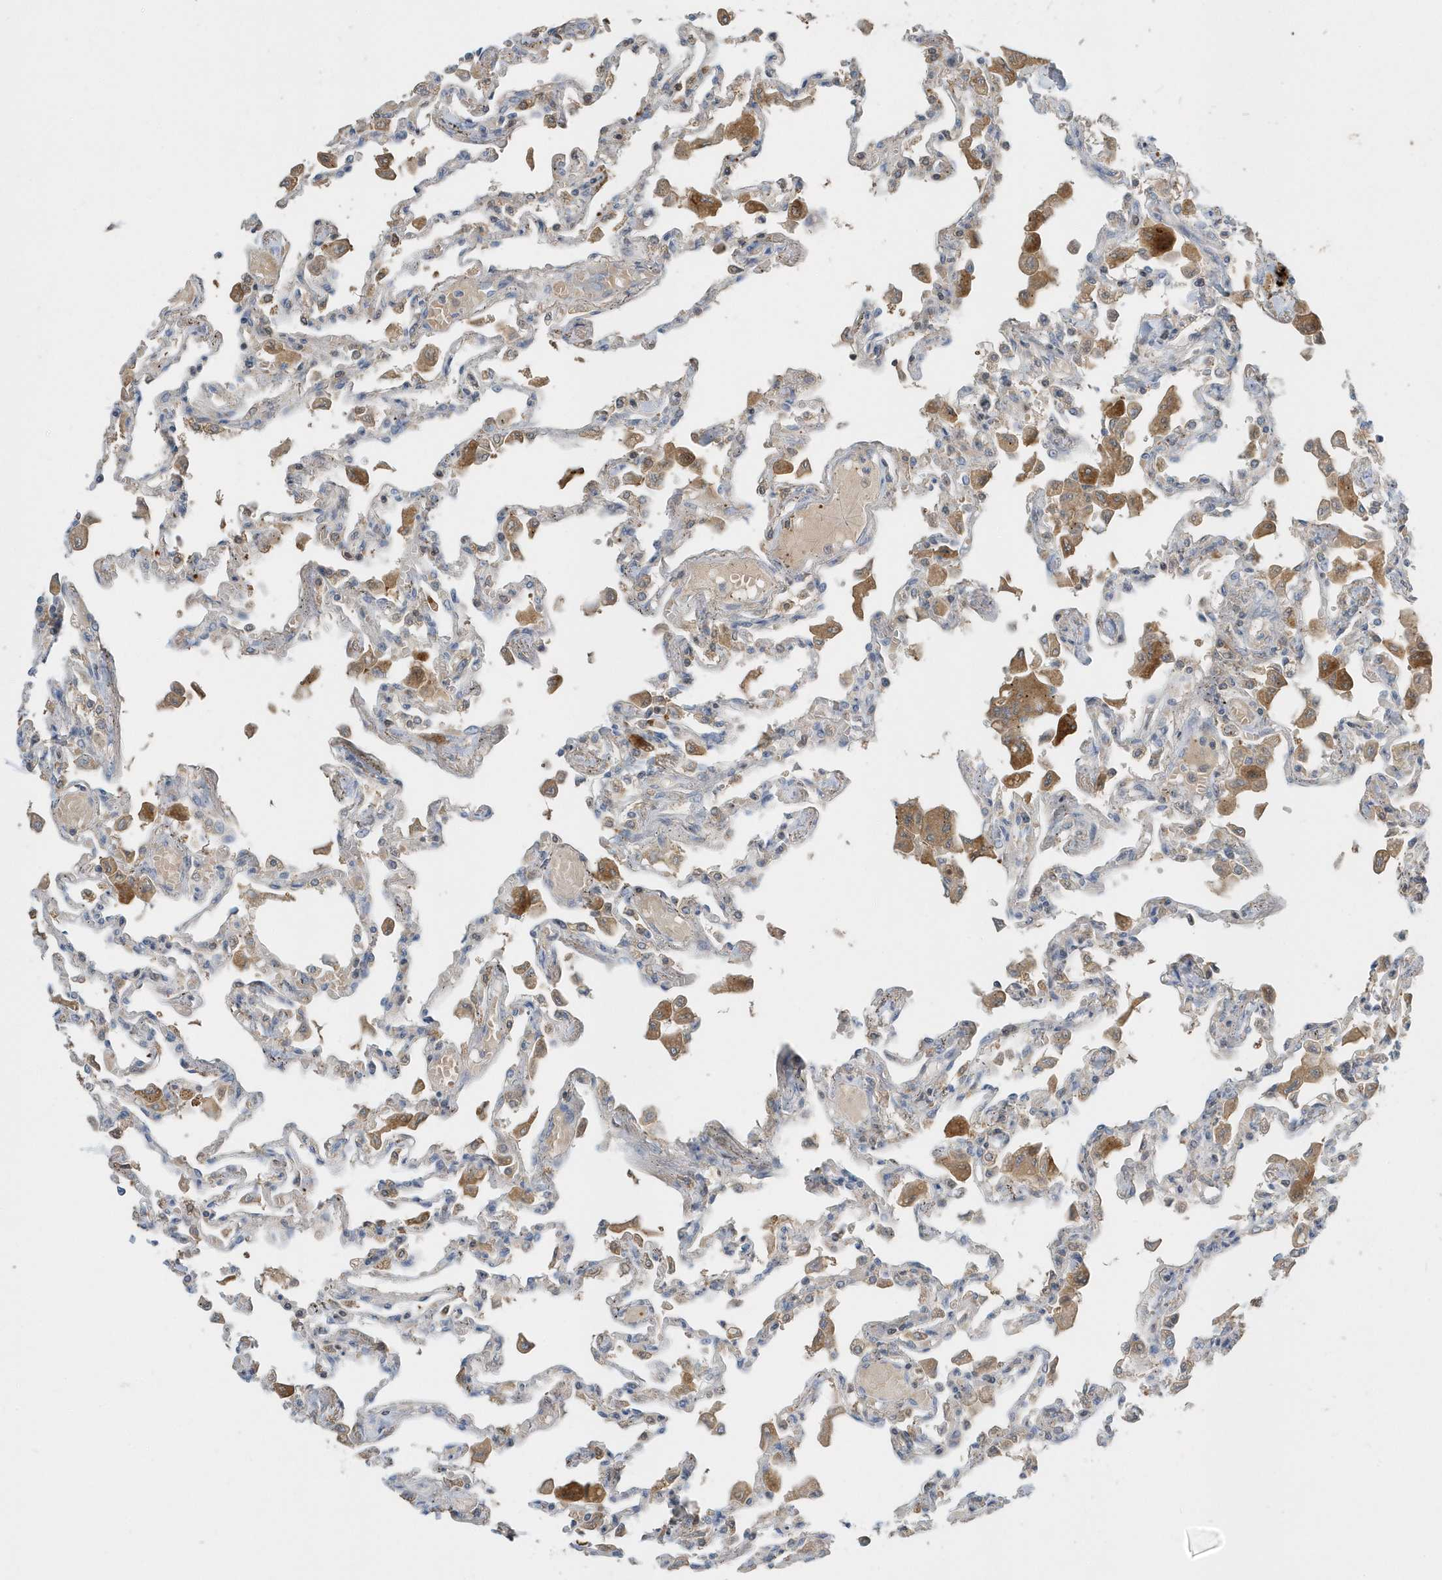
{"staining": {"intensity": "strong", "quantity": "<25%", "location": "cytoplasmic/membranous,nuclear"}, "tissue": "lung", "cell_type": "Alveolar cells", "image_type": "normal", "snomed": [{"axis": "morphology", "description": "Normal tissue, NOS"}, {"axis": "topography", "description": "Bronchus"}, {"axis": "topography", "description": "Lung"}], "caption": "Protein expression analysis of benign human lung reveals strong cytoplasmic/membranous,nuclear staining in approximately <25% of alveolar cells. Immunohistochemistry stains the protein in brown and the nuclei are stained blue.", "gene": "USP53", "patient": {"sex": "female", "age": 49}}